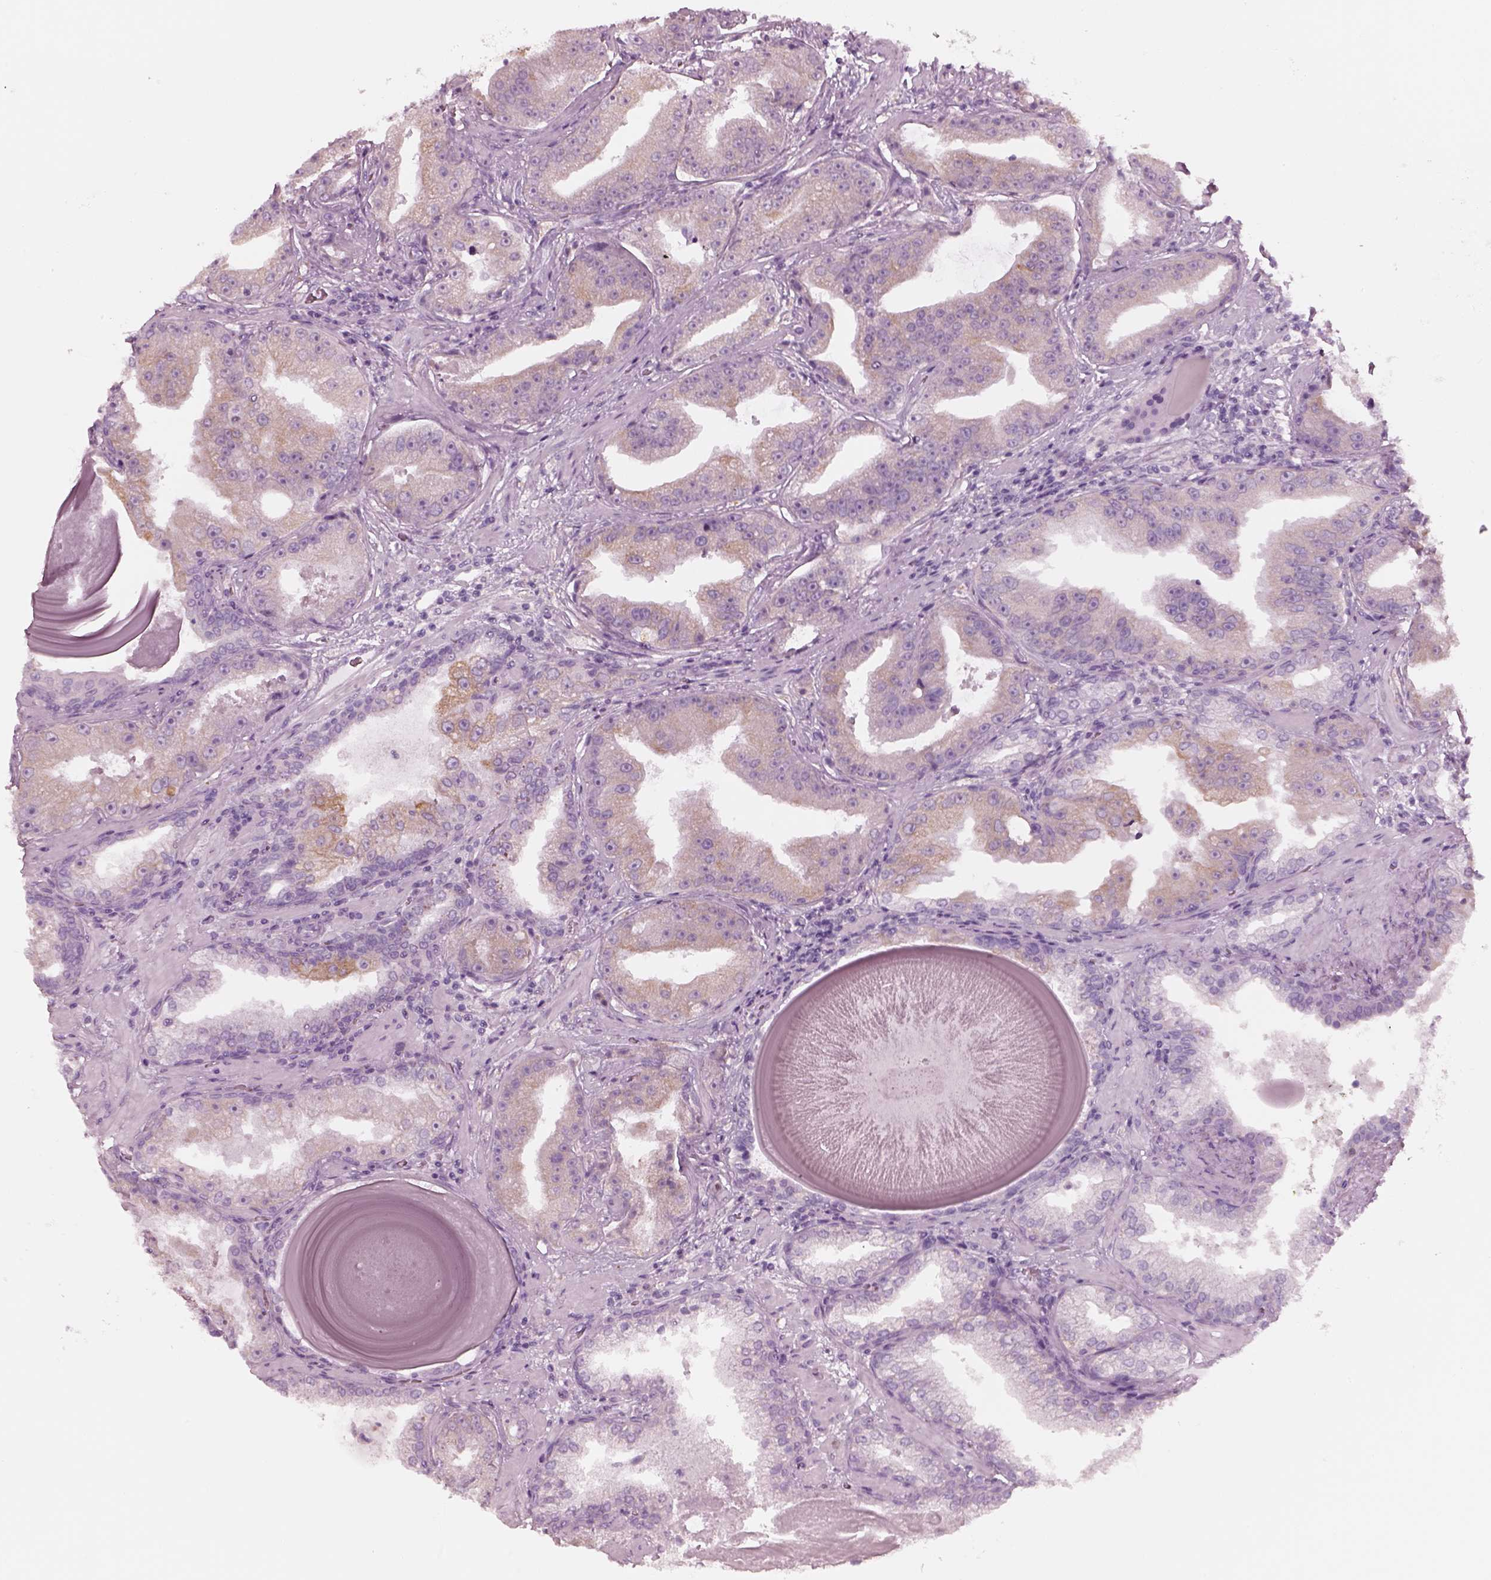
{"staining": {"intensity": "negative", "quantity": "none", "location": "none"}, "tissue": "prostate cancer", "cell_type": "Tumor cells", "image_type": "cancer", "snomed": [{"axis": "morphology", "description": "Adenocarcinoma, Low grade"}, {"axis": "topography", "description": "Prostate"}], "caption": "An immunohistochemistry photomicrograph of prostate cancer is shown. There is no staining in tumor cells of prostate cancer.", "gene": "SLC27A2", "patient": {"sex": "male", "age": 62}}